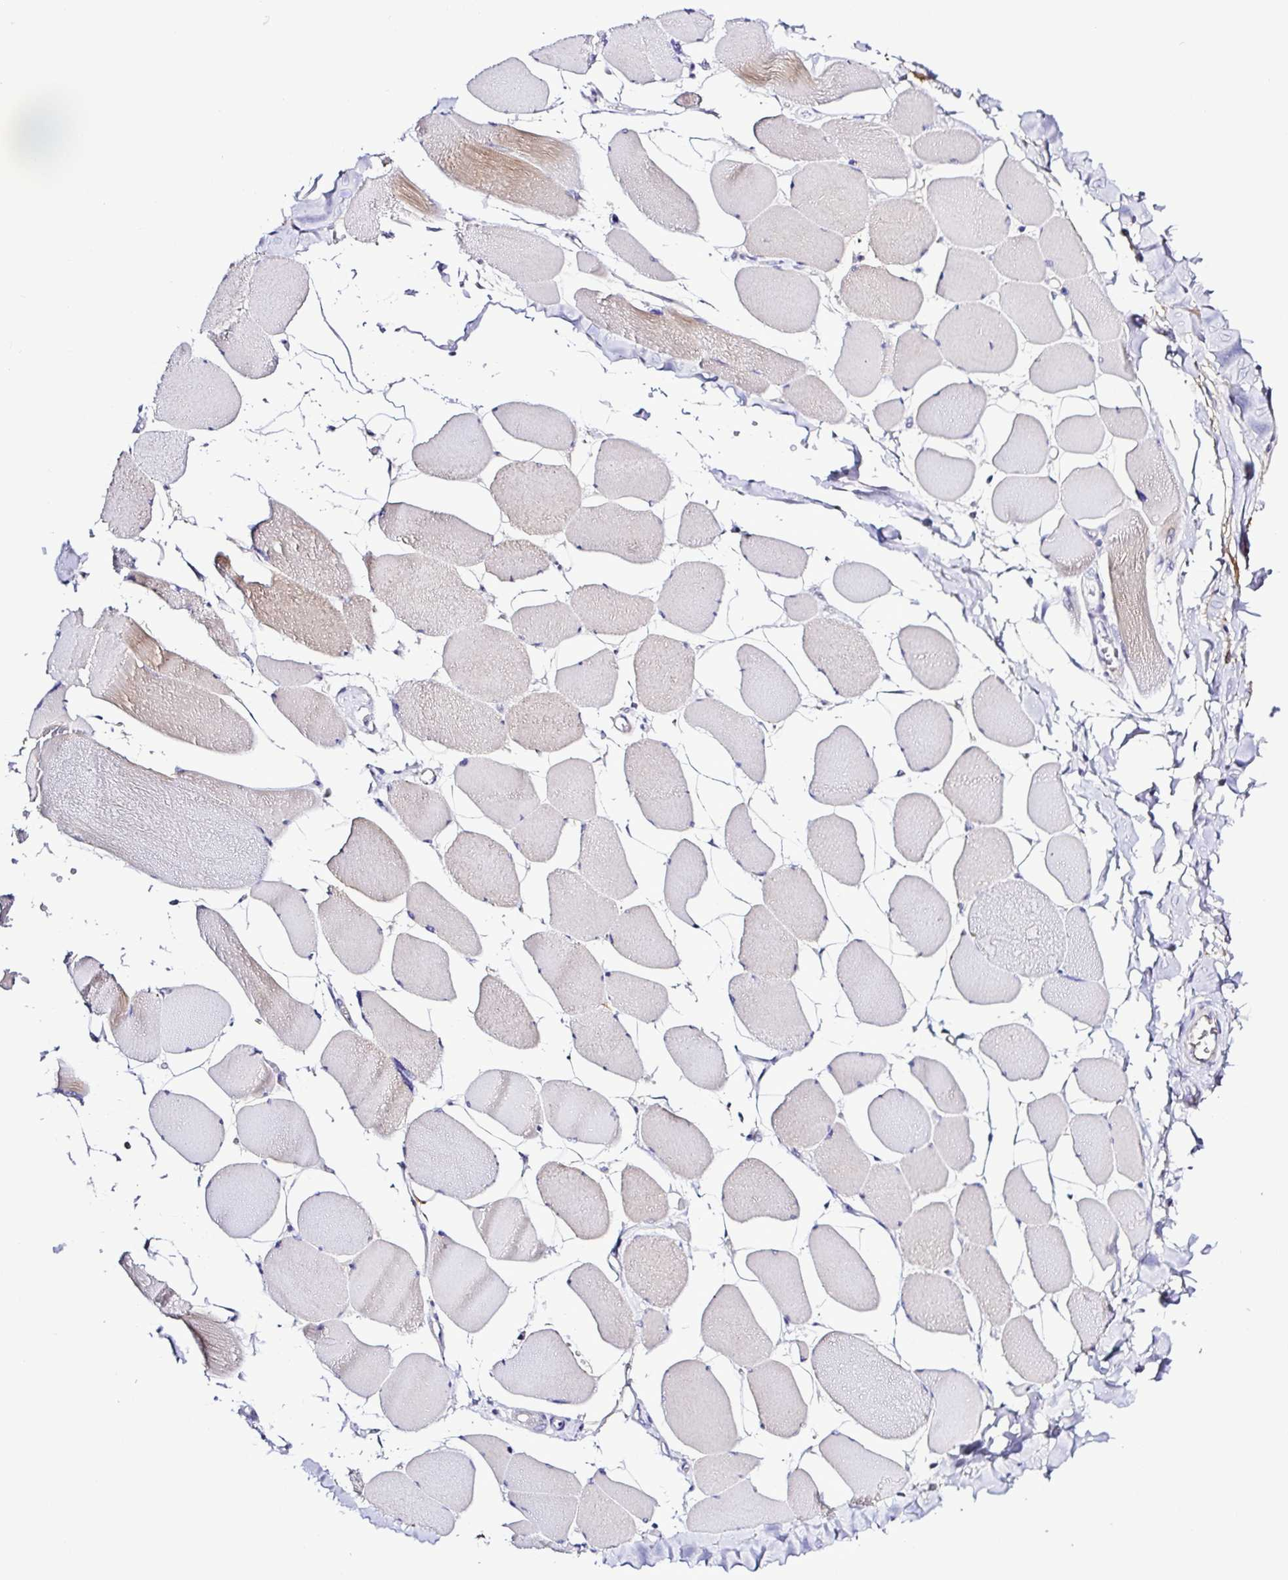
{"staining": {"intensity": "weak", "quantity": "25%-75%", "location": "cytoplasmic/membranous"}, "tissue": "skeletal muscle", "cell_type": "Myocytes", "image_type": "normal", "snomed": [{"axis": "morphology", "description": "Normal tissue, NOS"}, {"axis": "topography", "description": "Skeletal muscle"}], "caption": "Protein expression analysis of unremarkable human skeletal muscle reveals weak cytoplasmic/membranous staining in approximately 25%-75% of myocytes. Using DAB (brown) and hematoxylin (blue) stains, captured at high magnification using brightfield microscopy.", "gene": "GABBR2", "patient": {"sex": "female", "age": 75}}